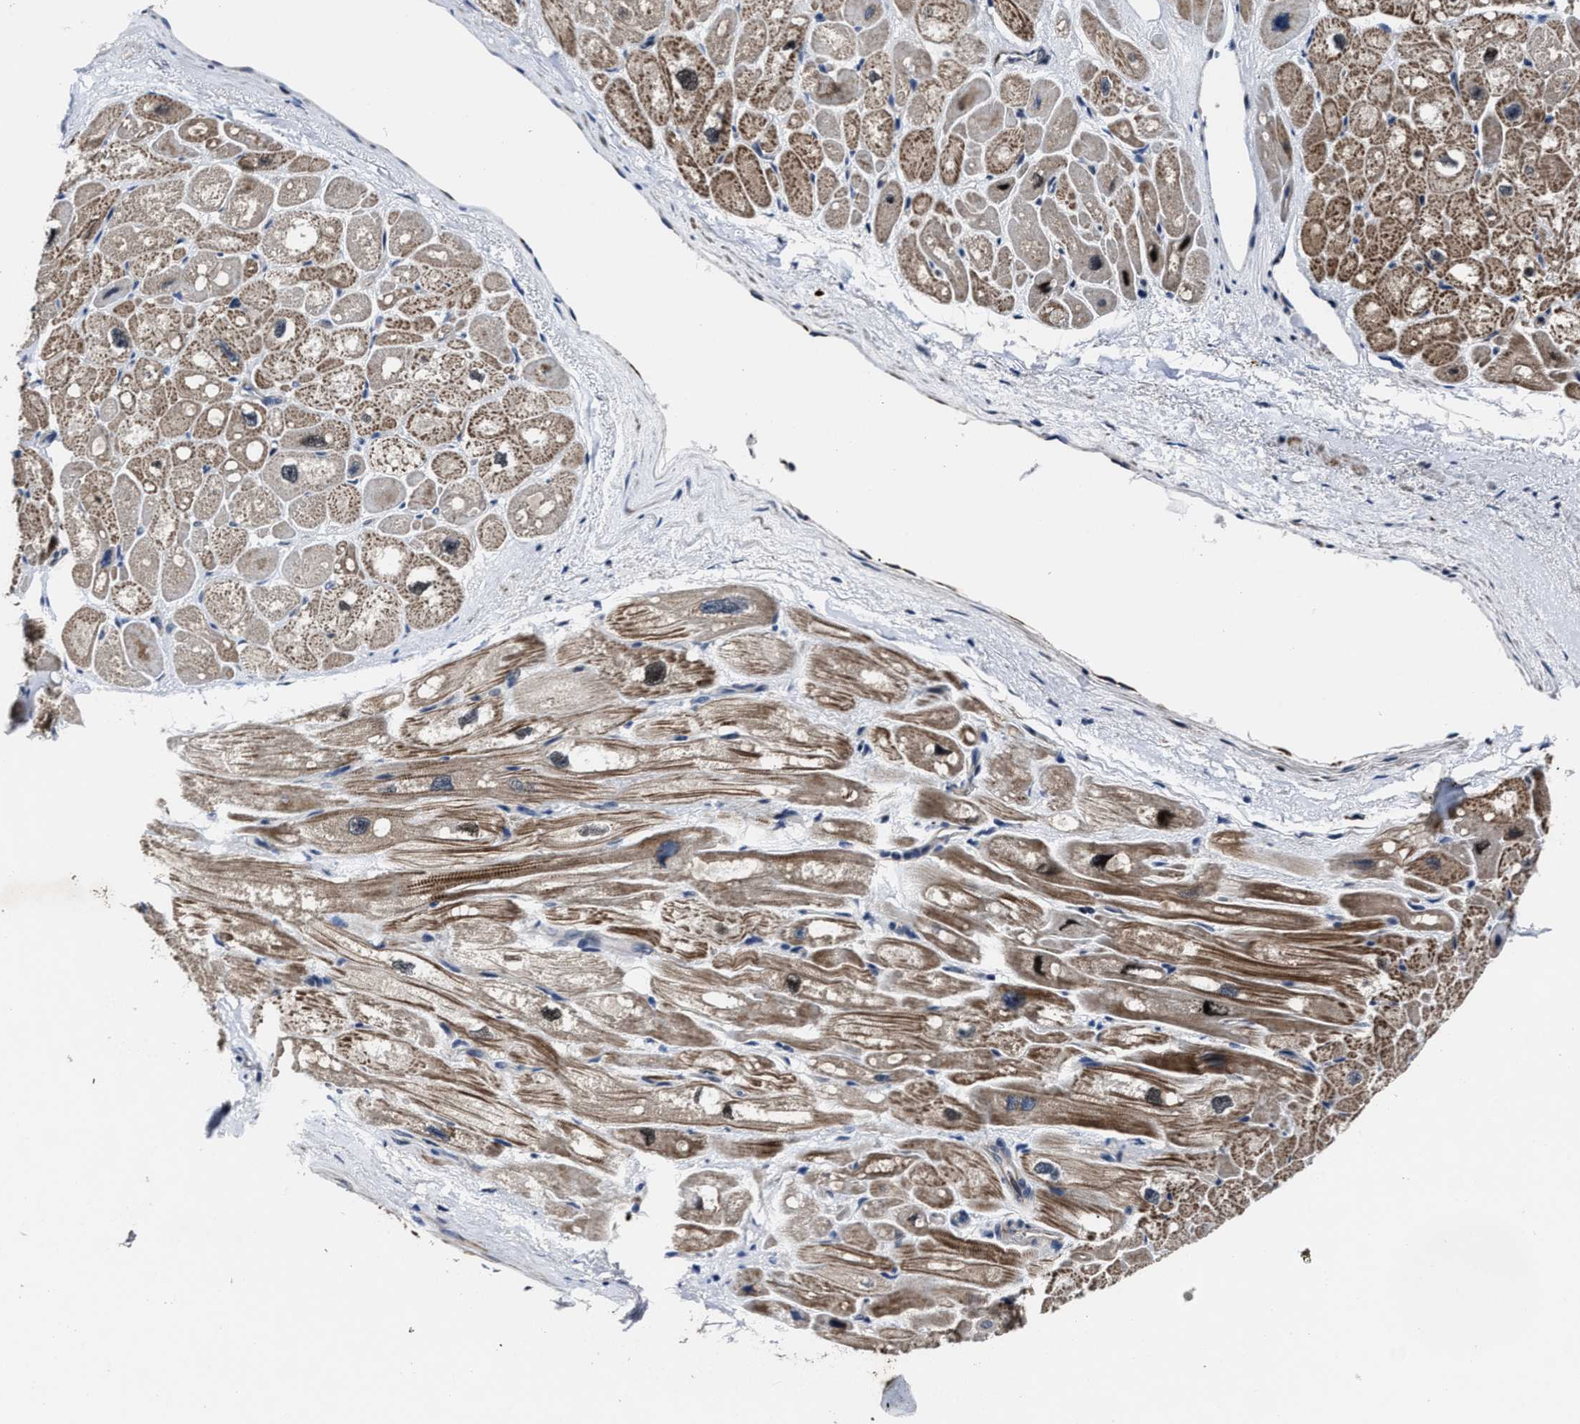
{"staining": {"intensity": "moderate", "quantity": ">75%", "location": "cytoplasmic/membranous"}, "tissue": "heart muscle", "cell_type": "Cardiomyocytes", "image_type": "normal", "snomed": [{"axis": "morphology", "description": "Normal tissue, NOS"}, {"axis": "topography", "description": "Heart"}], "caption": "Moderate cytoplasmic/membranous staining for a protein is appreciated in about >75% of cardiomyocytes of unremarkable heart muscle using immunohistochemistry.", "gene": "RSBN1L", "patient": {"sex": "male", "age": 49}}